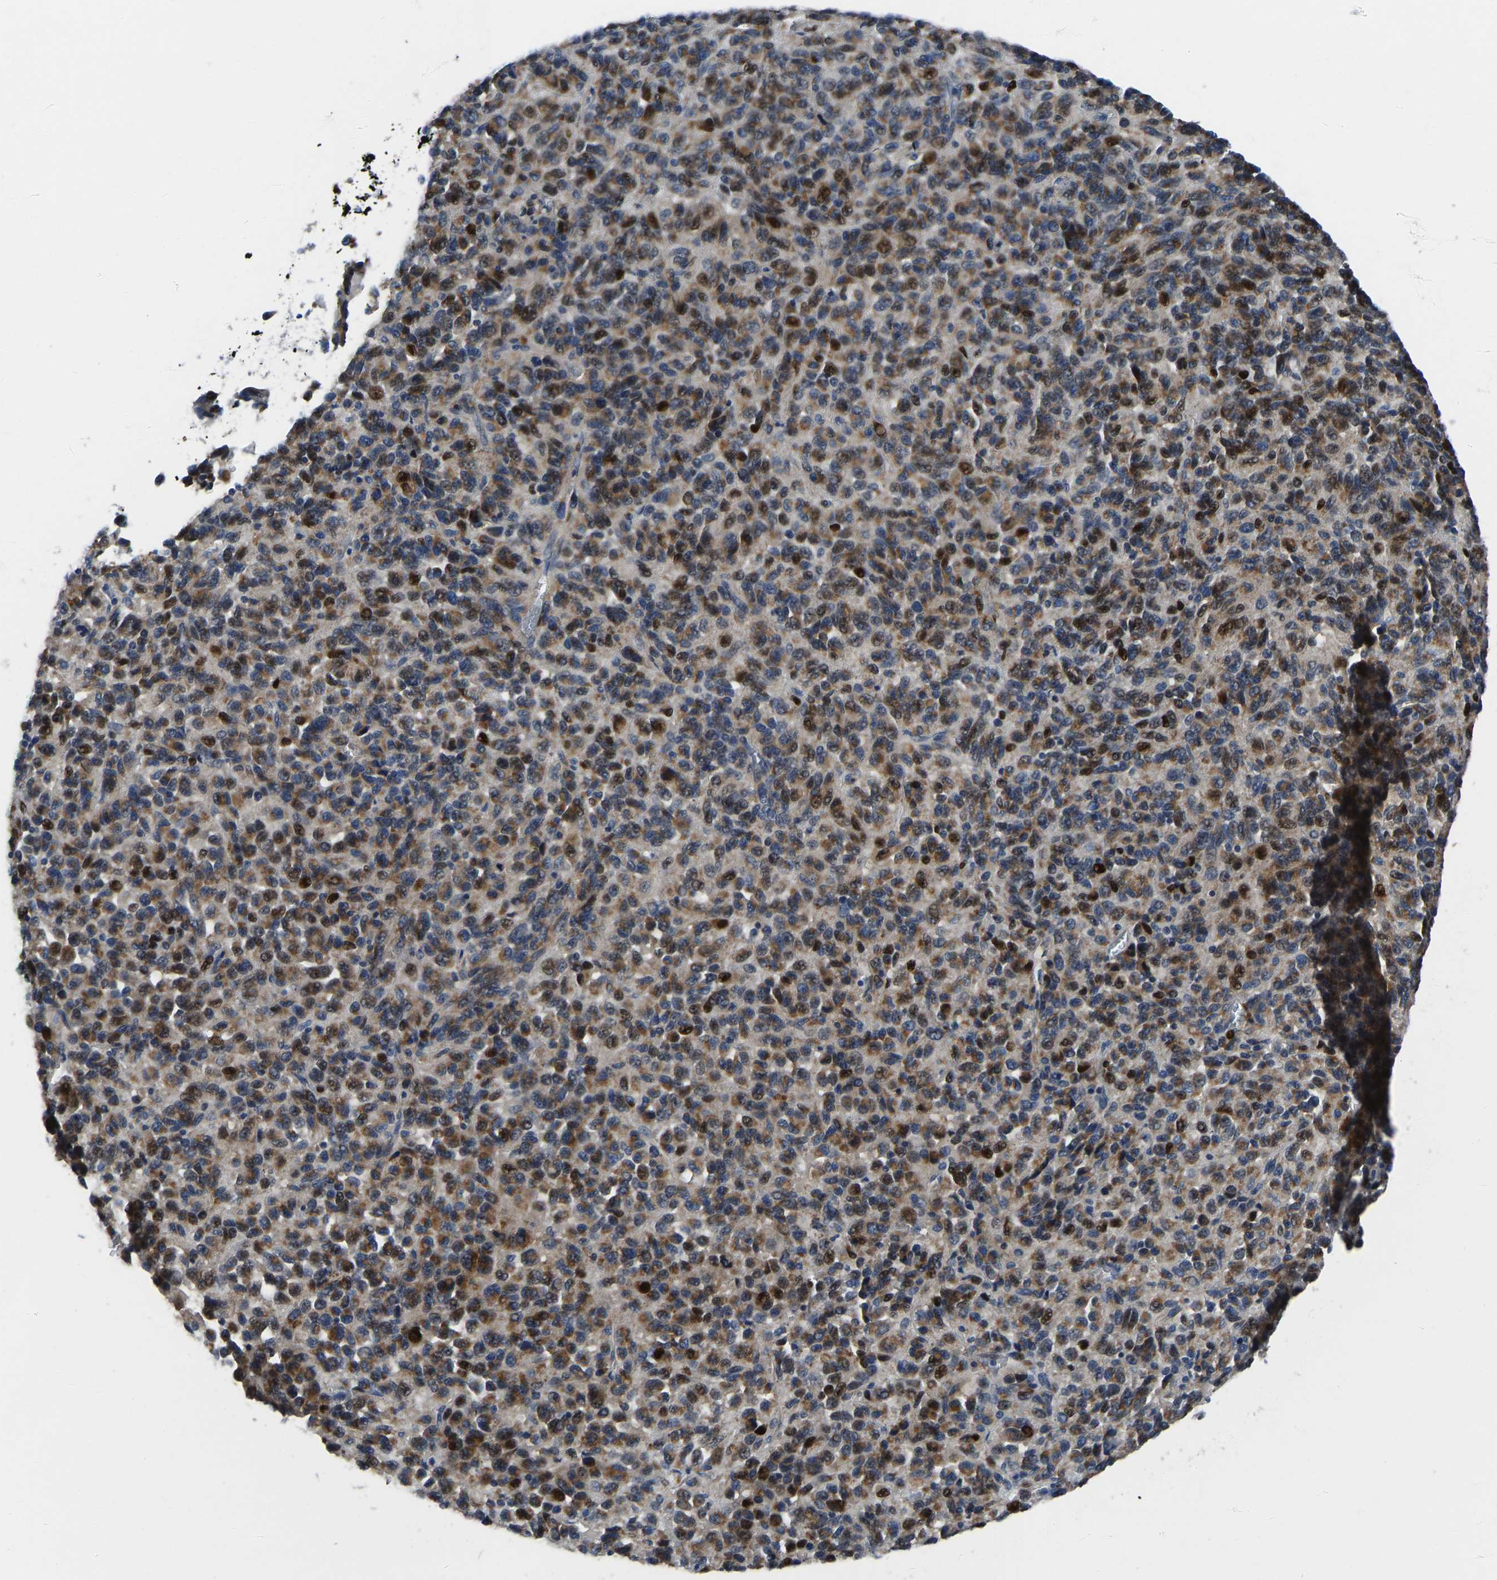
{"staining": {"intensity": "moderate", "quantity": ">75%", "location": "cytoplasmic/membranous,nuclear"}, "tissue": "melanoma", "cell_type": "Tumor cells", "image_type": "cancer", "snomed": [{"axis": "morphology", "description": "Malignant melanoma, Metastatic site"}, {"axis": "topography", "description": "Lung"}], "caption": "This is a histology image of IHC staining of melanoma, which shows moderate positivity in the cytoplasmic/membranous and nuclear of tumor cells.", "gene": "EGR1", "patient": {"sex": "male", "age": 64}}